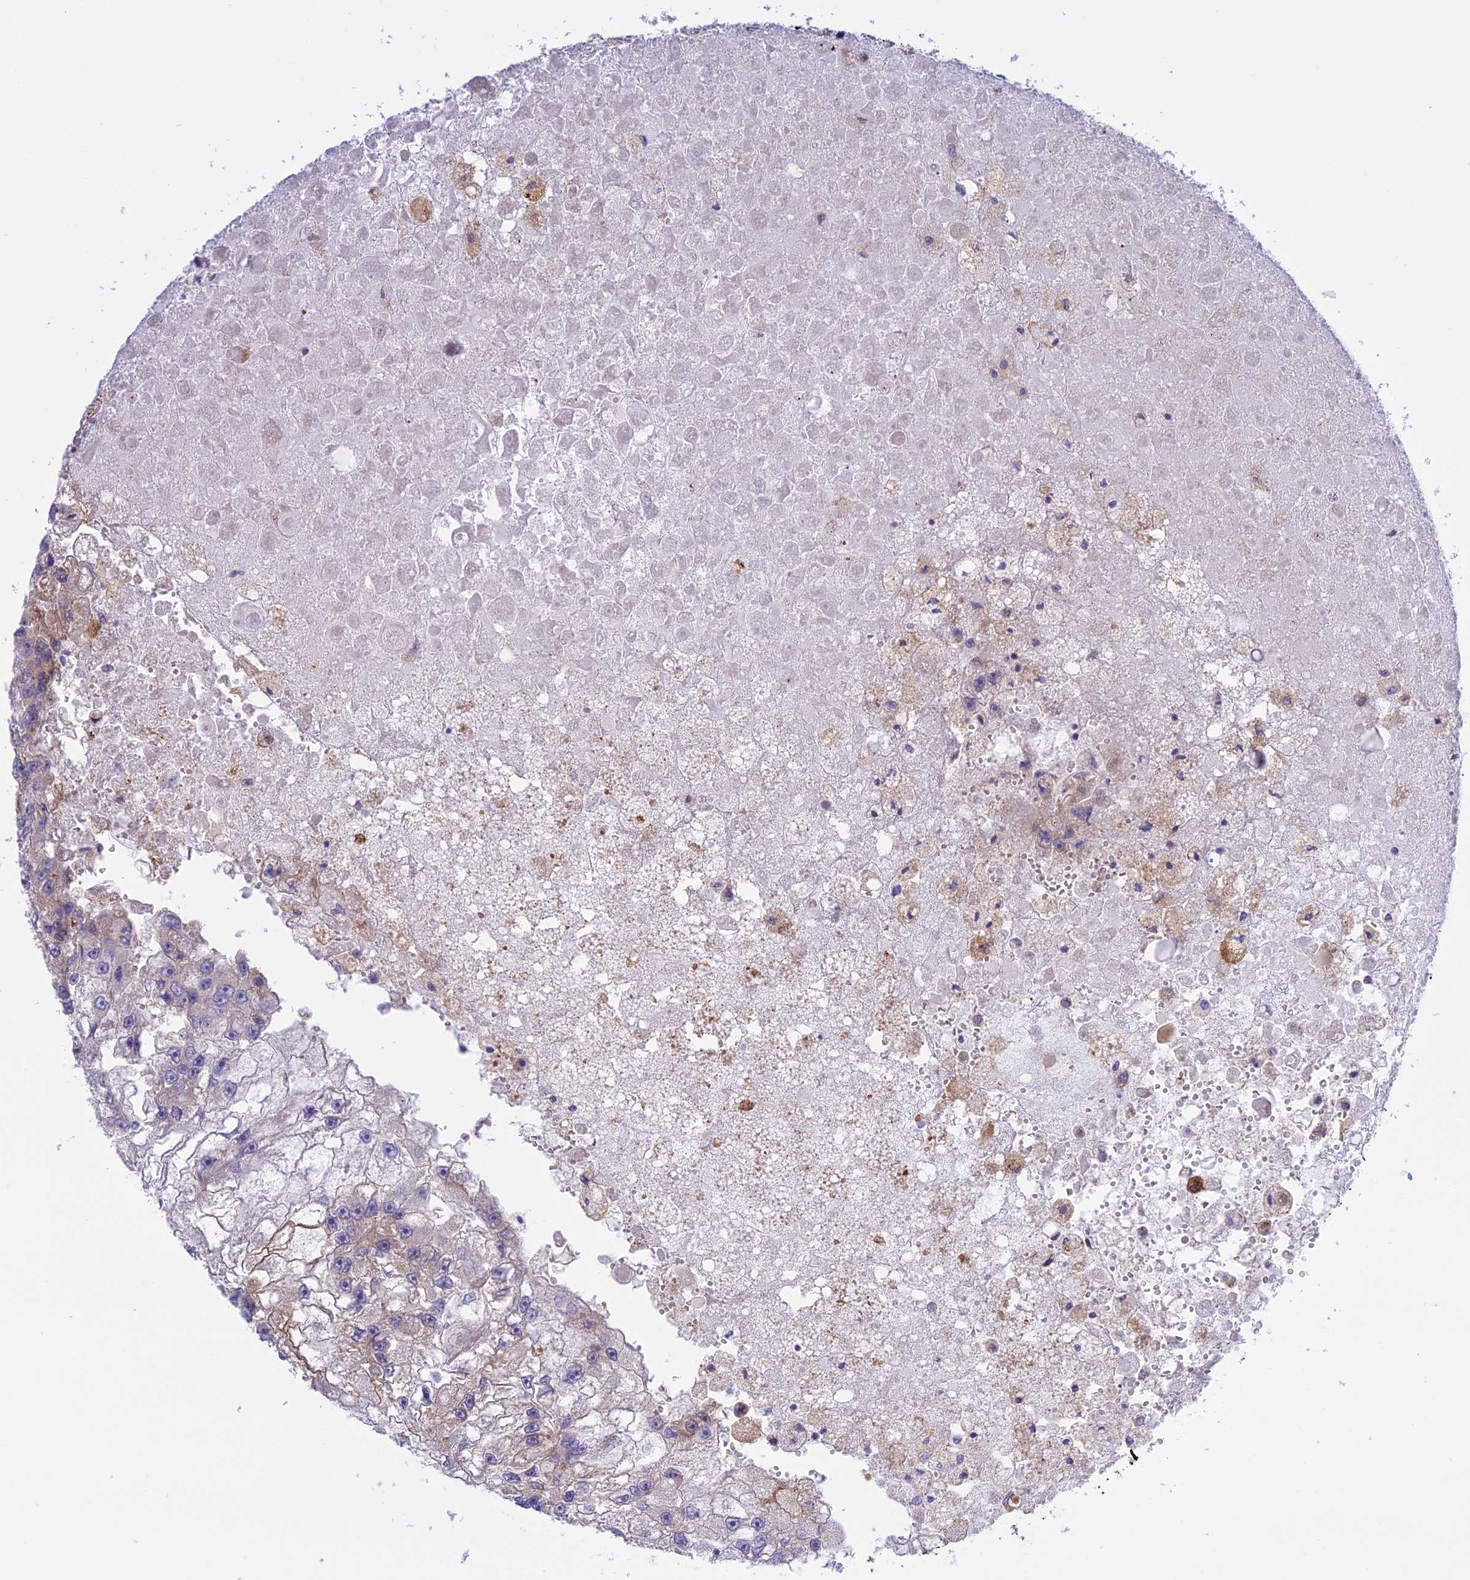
{"staining": {"intensity": "moderate", "quantity": "<25%", "location": "cytoplasmic/membranous"}, "tissue": "renal cancer", "cell_type": "Tumor cells", "image_type": "cancer", "snomed": [{"axis": "morphology", "description": "Adenocarcinoma, NOS"}, {"axis": "topography", "description": "Kidney"}], "caption": "Immunohistochemistry photomicrograph of neoplastic tissue: renal cancer stained using immunohistochemistry (IHC) demonstrates low levels of moderate protein expression localized specifically in the cytoplasmic/membranous of tumor cells, appearing as a cytoplasmic/membranous brown color.", "gene": "TCEA1", "patient": {"sex": "male", "age": 63}}